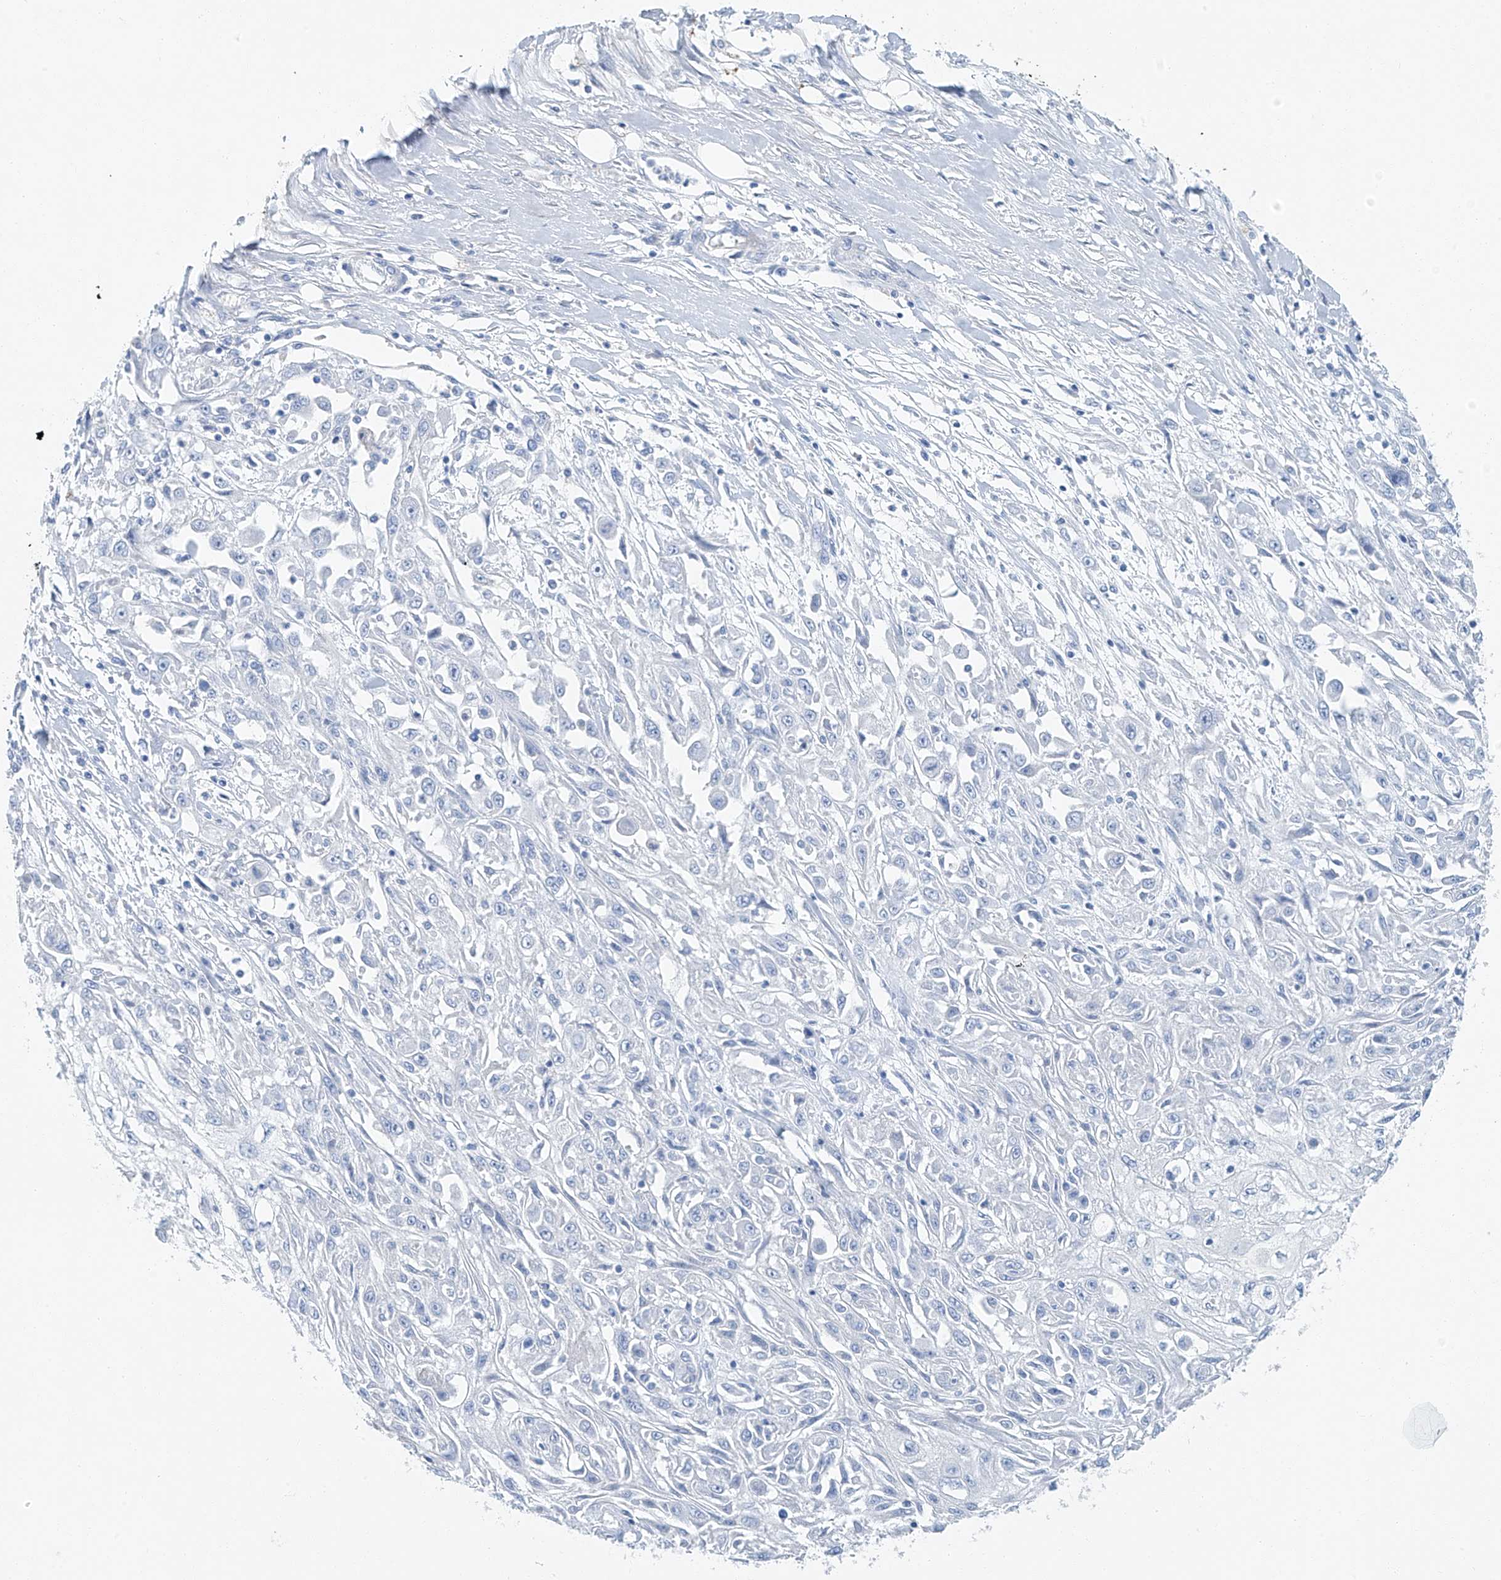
{"staining": {"intensity": "negative", "quantity": "none", "location": "none"}, "tissue": "skin cancer", "cell_type": "Tumor cells", "image_type": "cancer", "snomed": [{"axis": "morphology", "description": "Squamous cell carcinoma, NOS"}, {"axis": "morphology", "description": "Squamous cell carcinoma, metastatic, NOS"}, {"axis": "topography", "description": "Skin"}, {"axis": "topography", "description": "Lymph node"}], "caption": "This is an IHC micrograph of metastatic squamous cell carcinoma (skin). There is no positivity in tumor cells.", "gene": "C1orf87", "patient": {"sex": "male", "age": 75}}